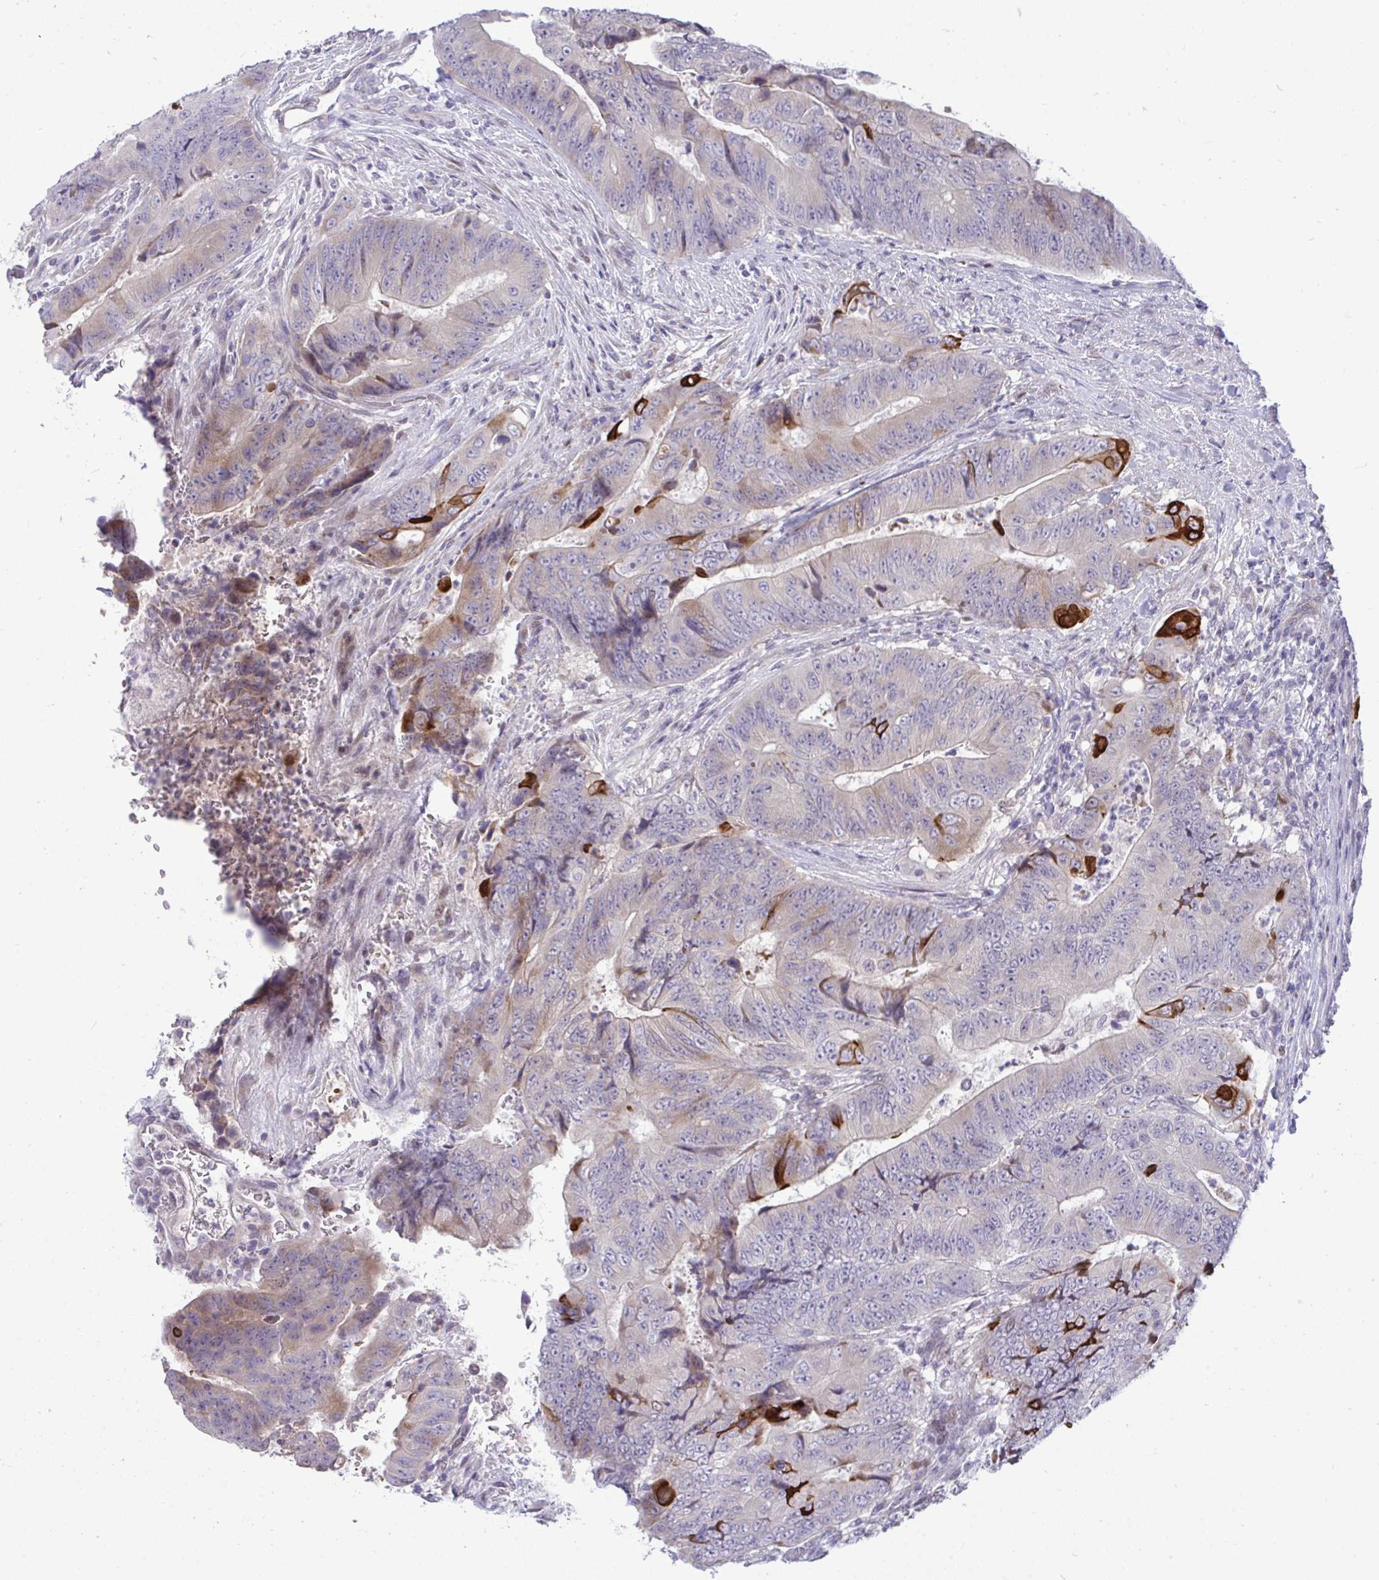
{"staining": {"intensity": "strong", "quantity": "<25%", "location": "cytoplasmic/membranous"}, "tissue": "colorectal cancer", "cell_type": "Tumor cells", "image_type": "cancer", "snomed": [{"axis": "morphology", "description": "Adenocarcinoma, NOS"}, {"axis": "topography", "description": "Colon"}], "caption": "Colorectal cancer was stained to show a protein in brown. There is medium levels of strong cytoplasmic/membranous staining in about <25% of tumor cells. (IHC, brightfield microscopy, high magnification).", "gene": "EPOP", "patient": {"sex": "female", "age": 48}}